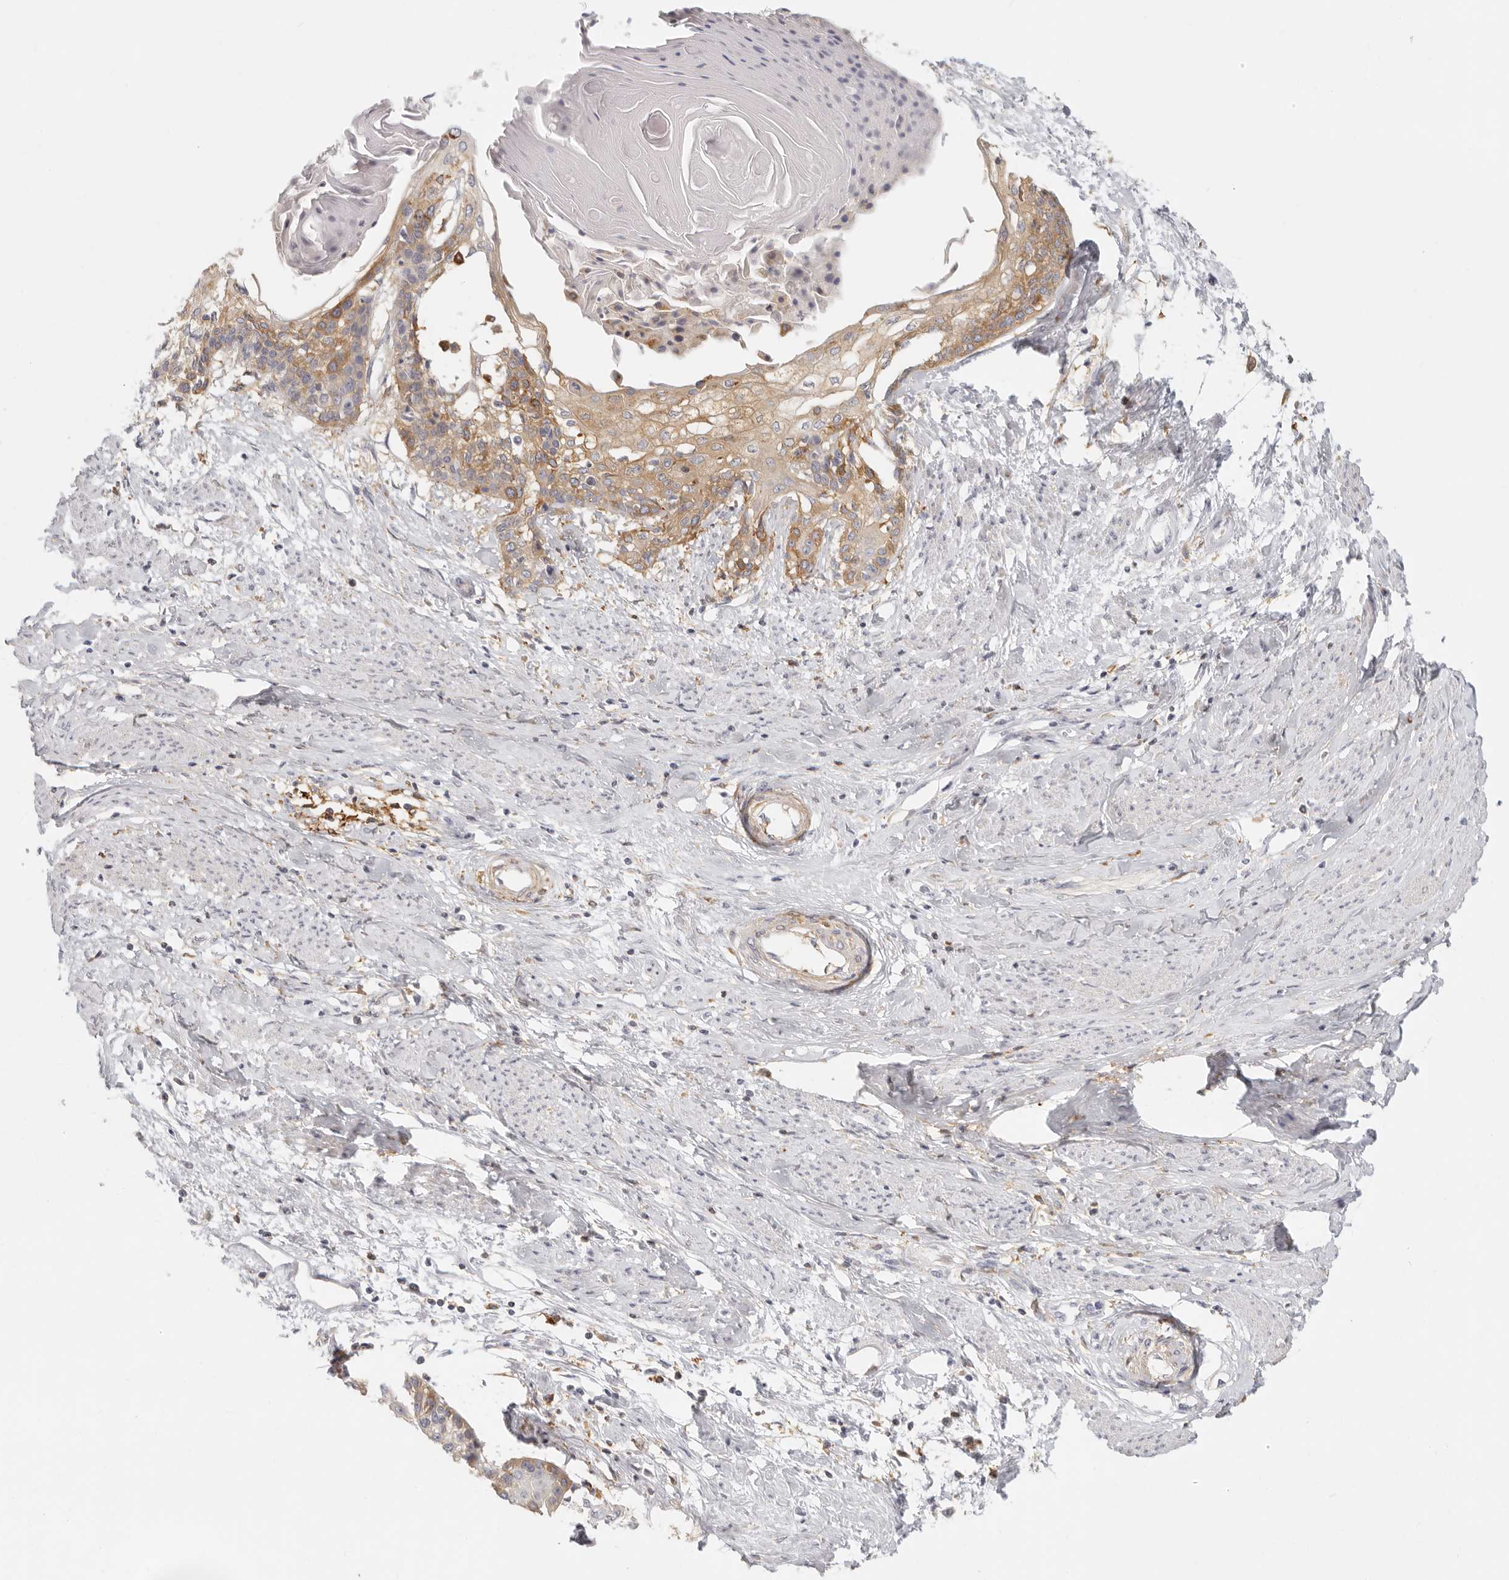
{"staining": {"intensity": "weak", "quantity": "<25%", "location": "cytoplasmic/membranous"}, "tissue": "cervical cancer", "cell_type": "Tumor cells", "image_type": "cancer", "snomed": [{"axis": "morphology", "description": "Squamous cell carcinoma, NOS"}, {"axis": "topography", "description": "Cervix"}], "caption": "Histopathology image shows no protein positivity in tumor cells of cervical squamous cell carcinoma tissue.", "gene": "NIBAN1", "patient": {"sex": "female", "age": 57}}